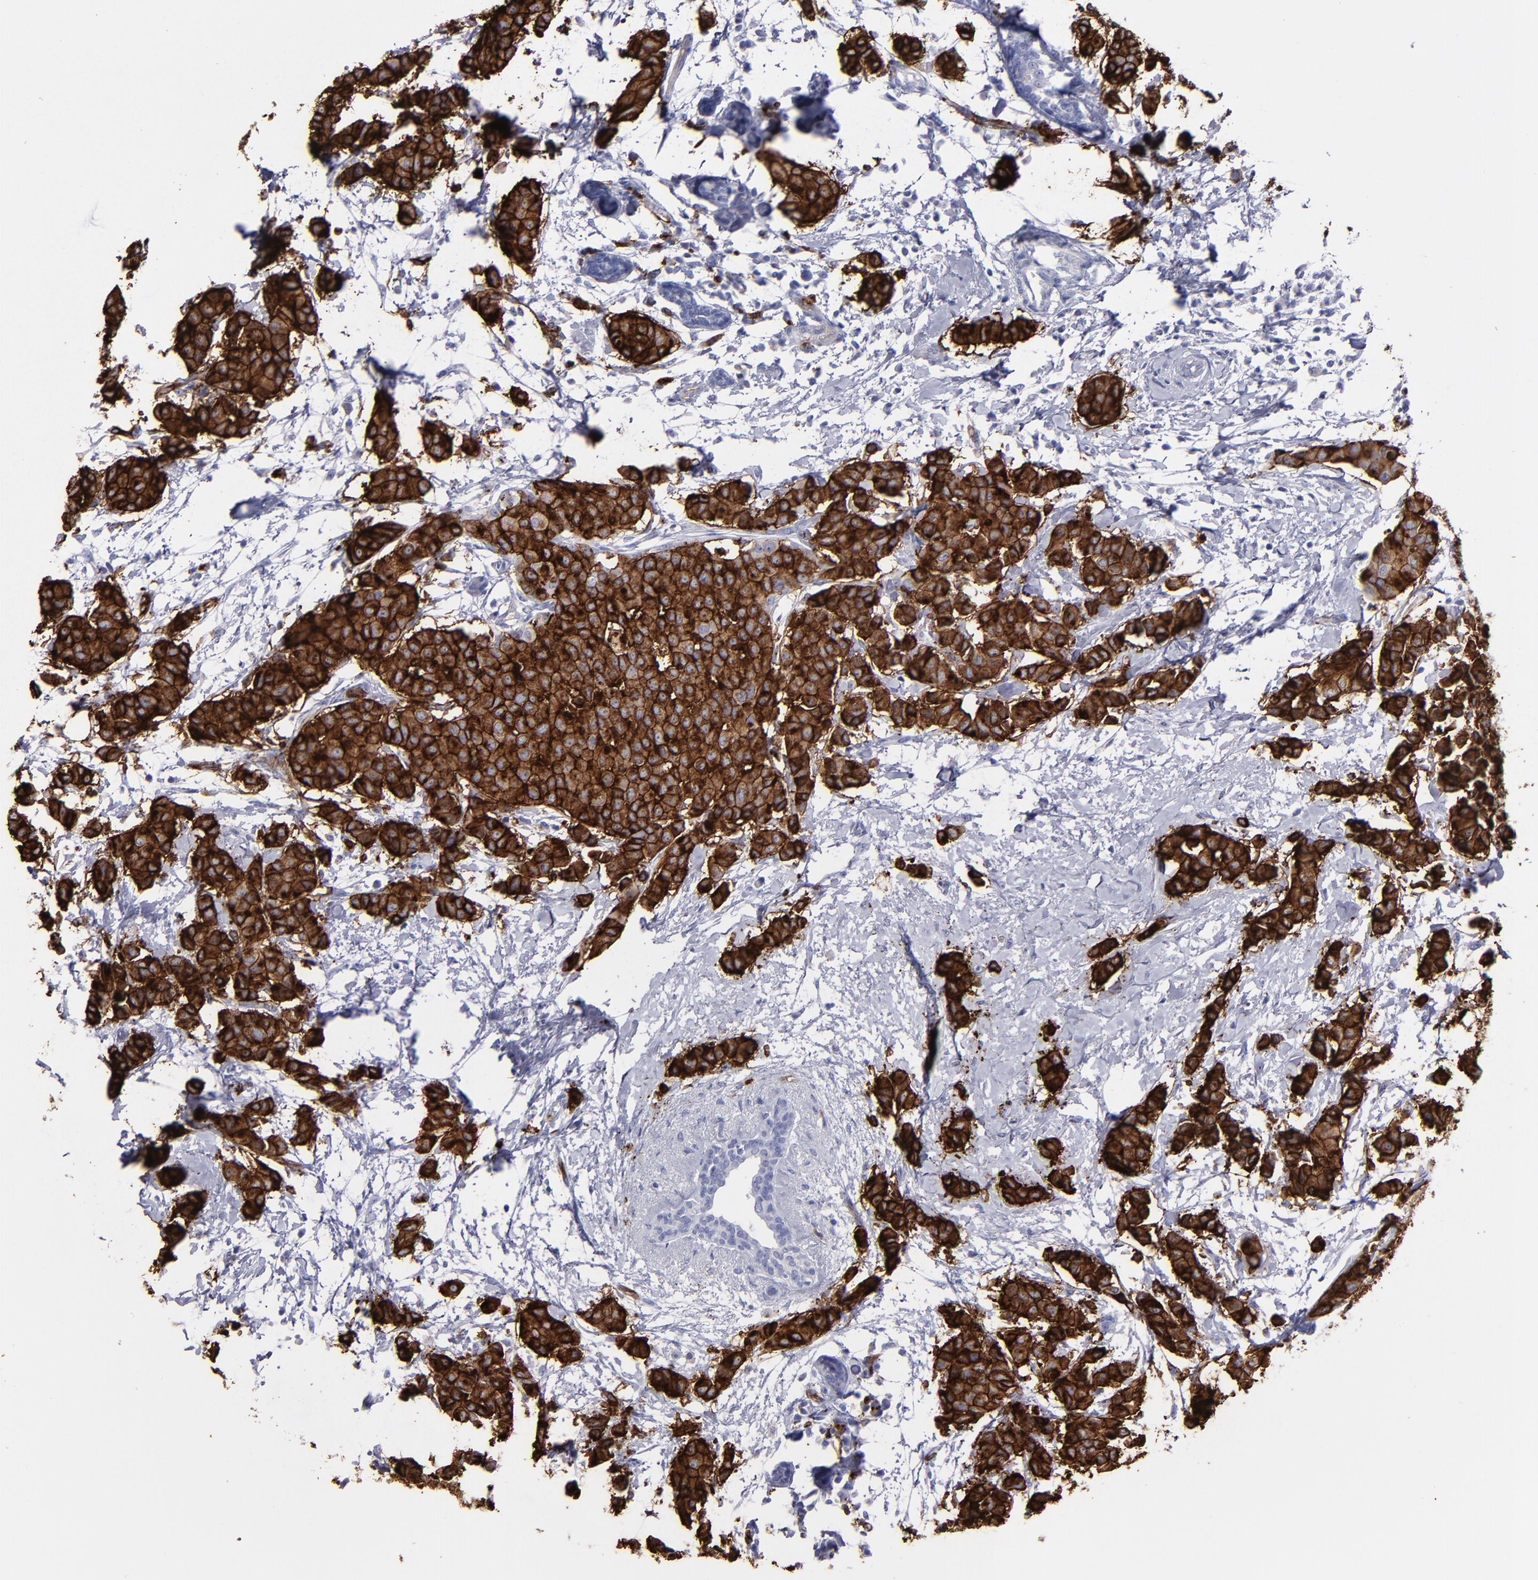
{"staining": {"intensity": "strong", "quantity": "25%-75%", "location": "cytoplasmic/membranous"}, "tissue": "breast cancer", "cell_type": "Tumor cells", "image_type": "cancer", "snomed": [{"axis": "morphology", "description": "Duct carcinoma"}, {"axis": "topography", "description": "Breast"}], "caption": "Breast cancer was stained to show a protein in brown. There is high levels of strong cytoplasmic/membranous expression in approximately 25%-75% of tumor cells.", "gene": "CD36", "patient": {"sex": "female", "age": 40}}